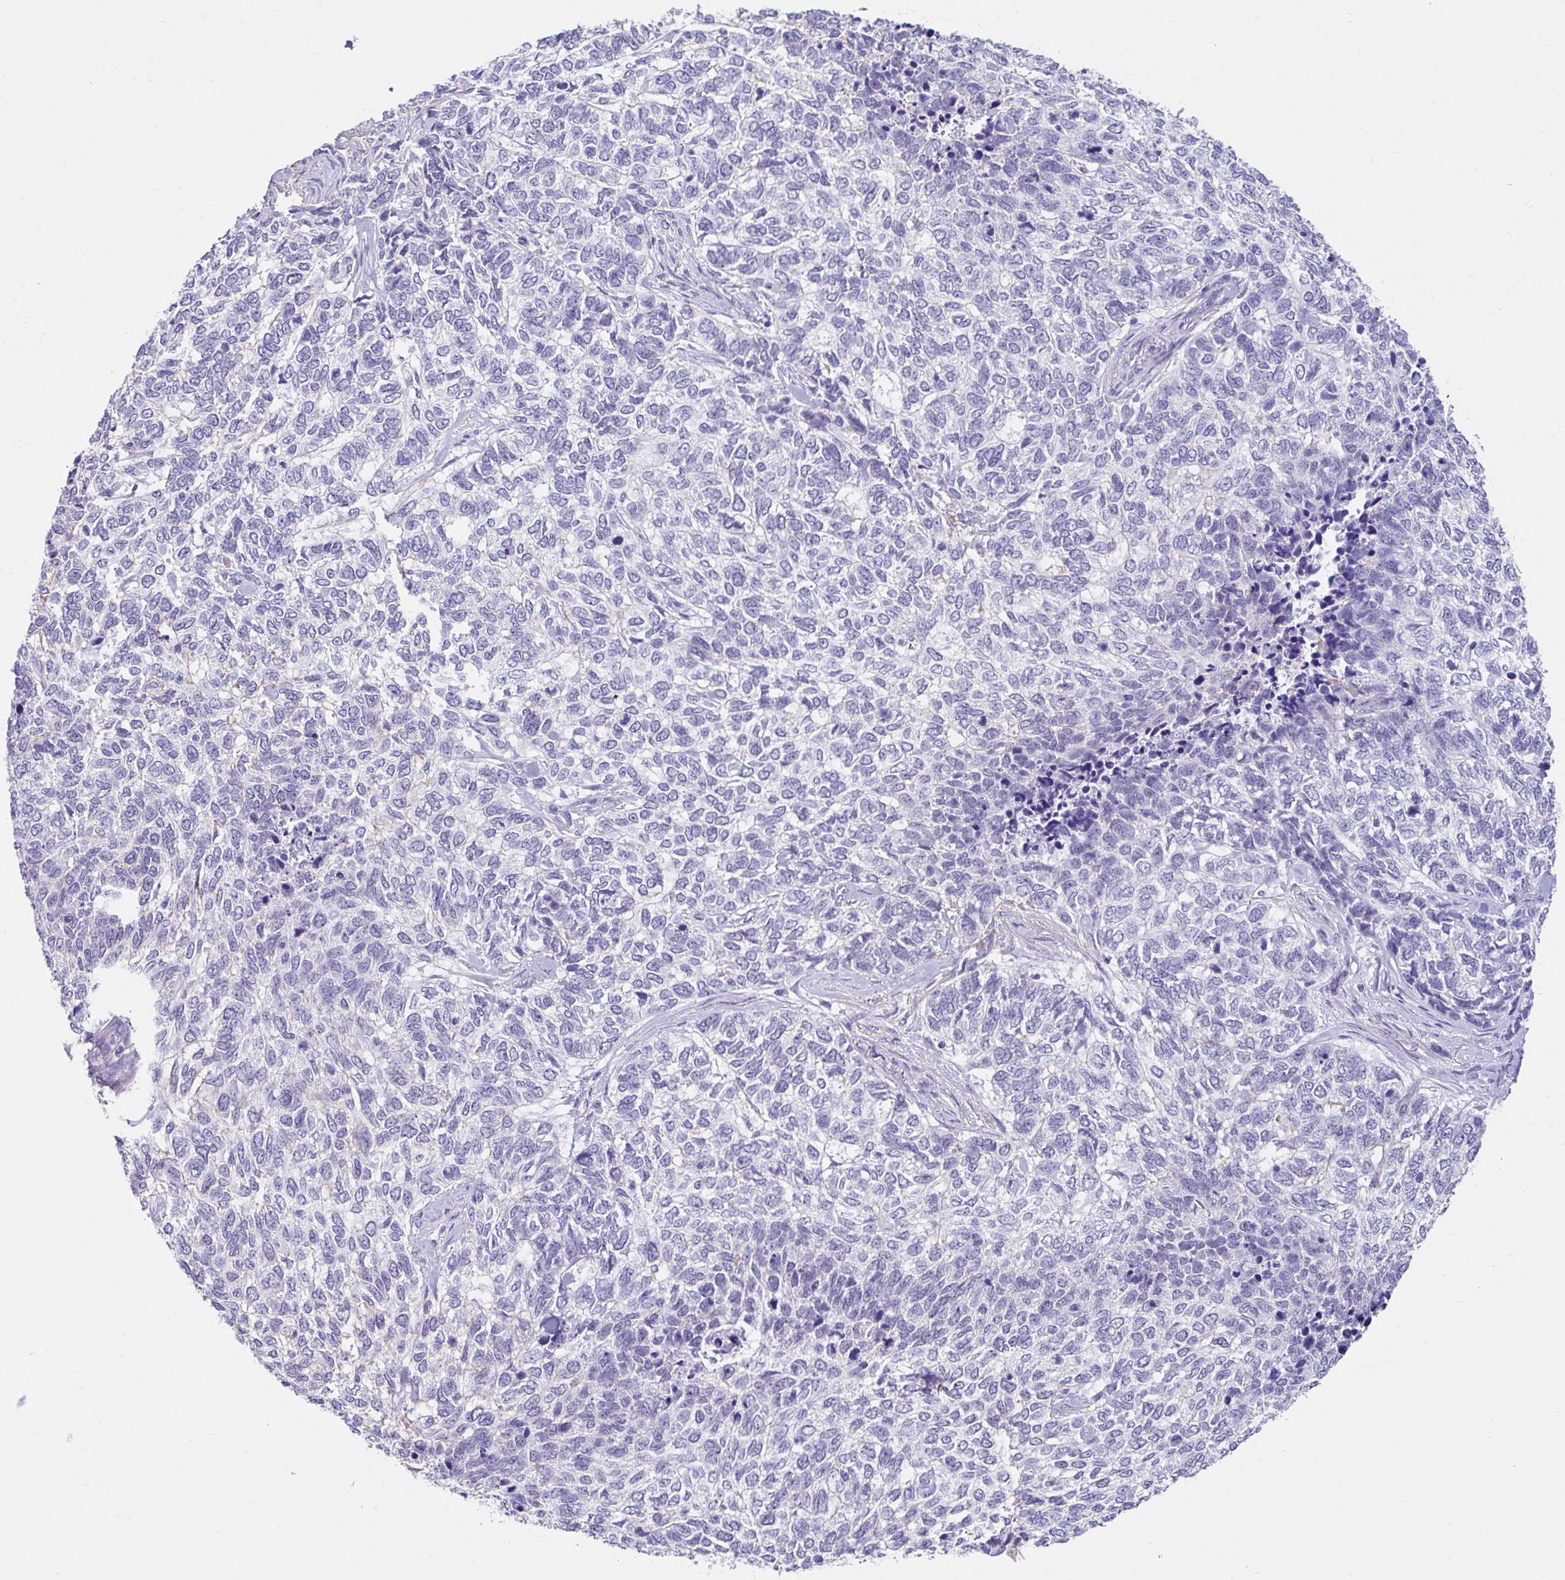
{"staining": {"intensity": "negative", "quantity": "none", "location": "none"}, "tissue": "skin cancer", "cell_type": "Tumor cells", "image_type": "cancer", "snomed": [{"axis": "morphology", "description": "Basal cell carcinoma"}, {"axis": "topography", "description": "Skin"}], "caption": "This is an IHC histopathology image of human skin cancer (basal cell carcinoma). There is no expression in tumor cells.", "gene": "DCAF17", "patient": {"sex": "female", "age": 65}}